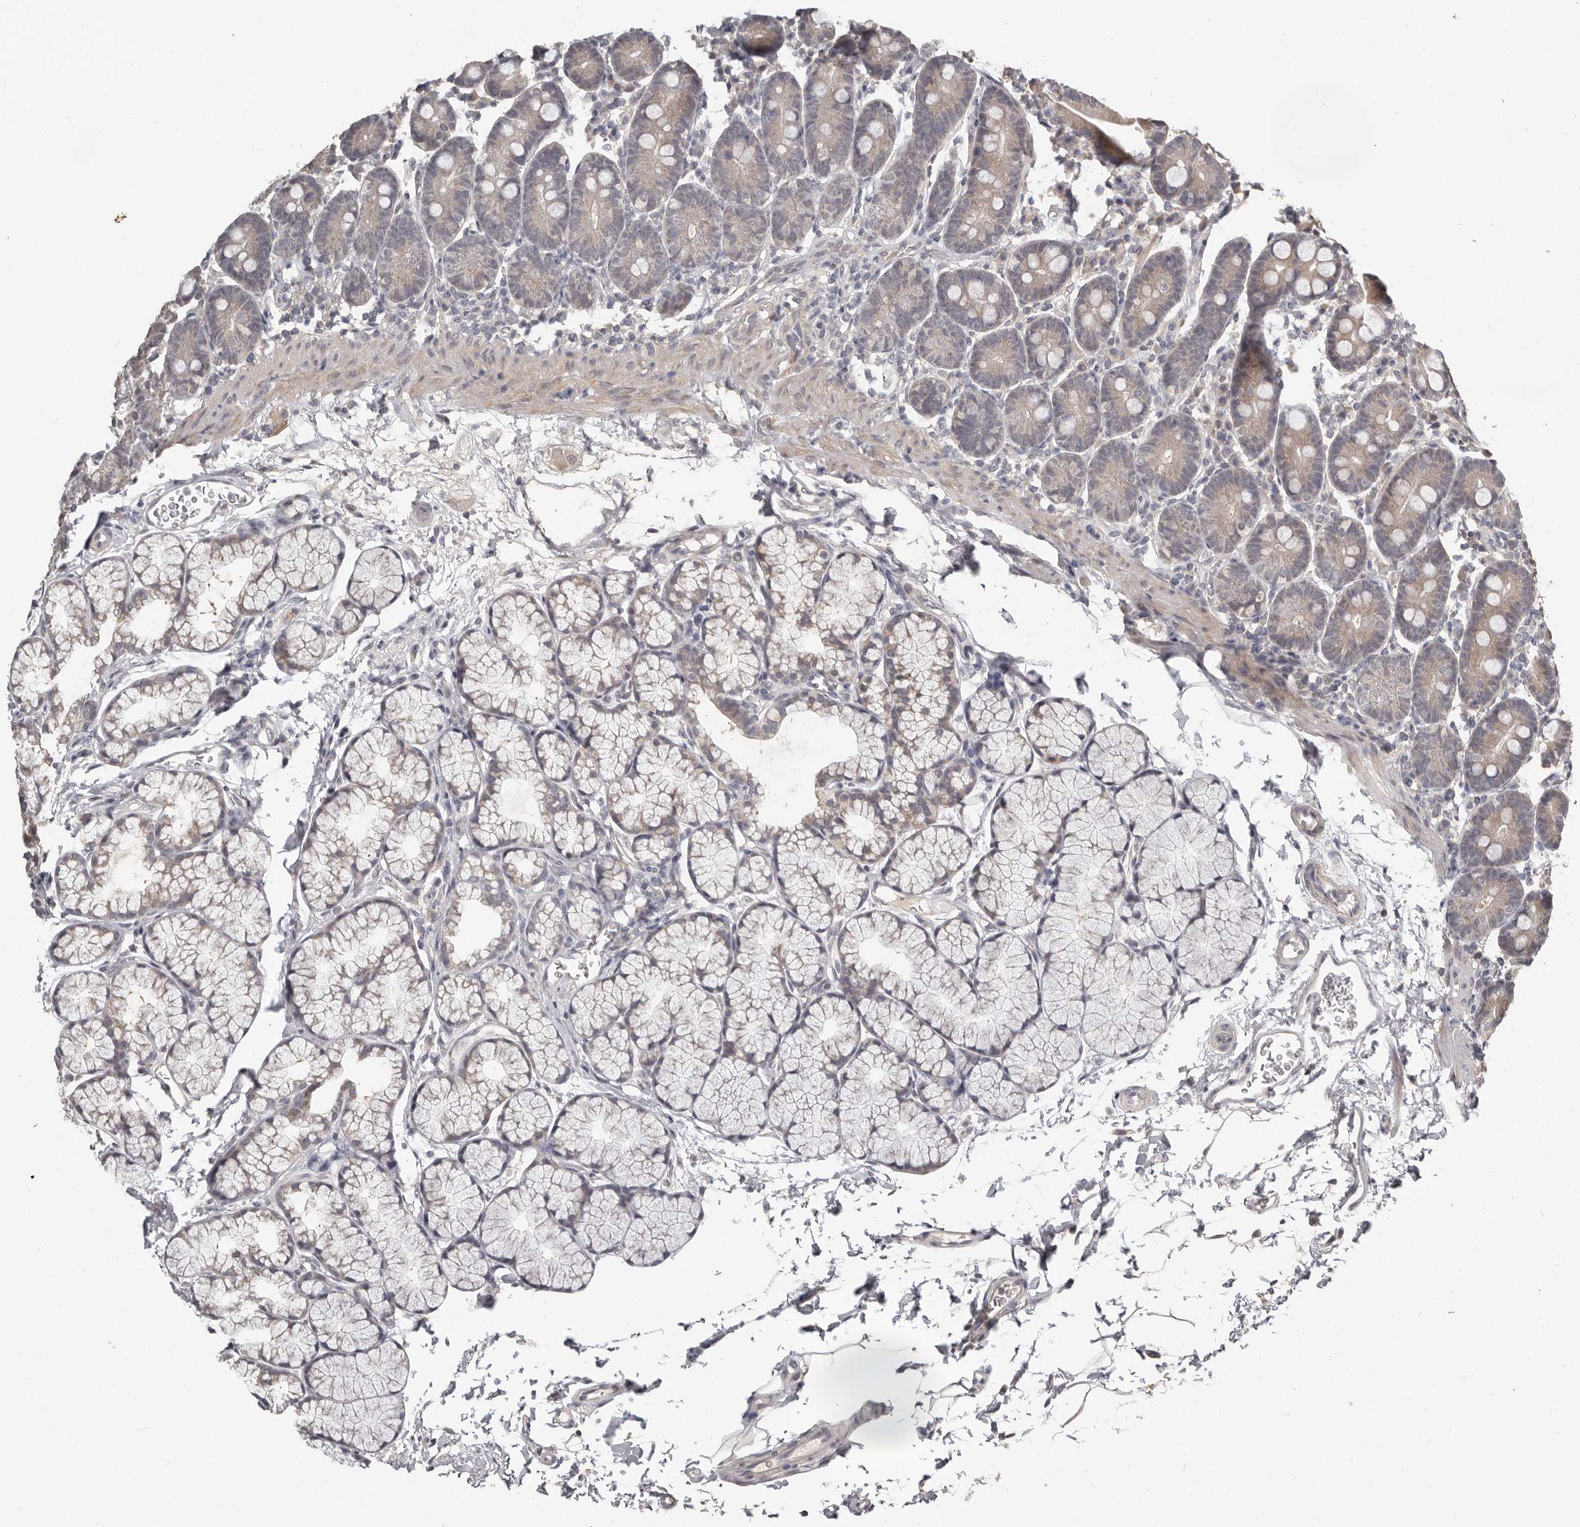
{"staining": {"intensity": "weak", "quantity": "25%-75%", "location": "cytoplasmic/membranous"}, "tissue": "duodenum", "cell_type": "Glandular cells", "image_type": "normal", "snomed": [{"axis": "morphology", "description": "Normal tissue, NOS"}, {"axis": "topography", "description": "Duodenum"}], "caption": "Immunohistochemical staining of normal human duodenum reveals 25%-75% levels of weak cytoplasmic/membranous protein positivity in about 25%-75% of glandular cells. (DAB (3,3'-diaminobenzidine) IHC, brown staining for protein, blue staining for nuclei).", "gene": "ZFP14", "patient": {"sex": "male", "age": 35}}